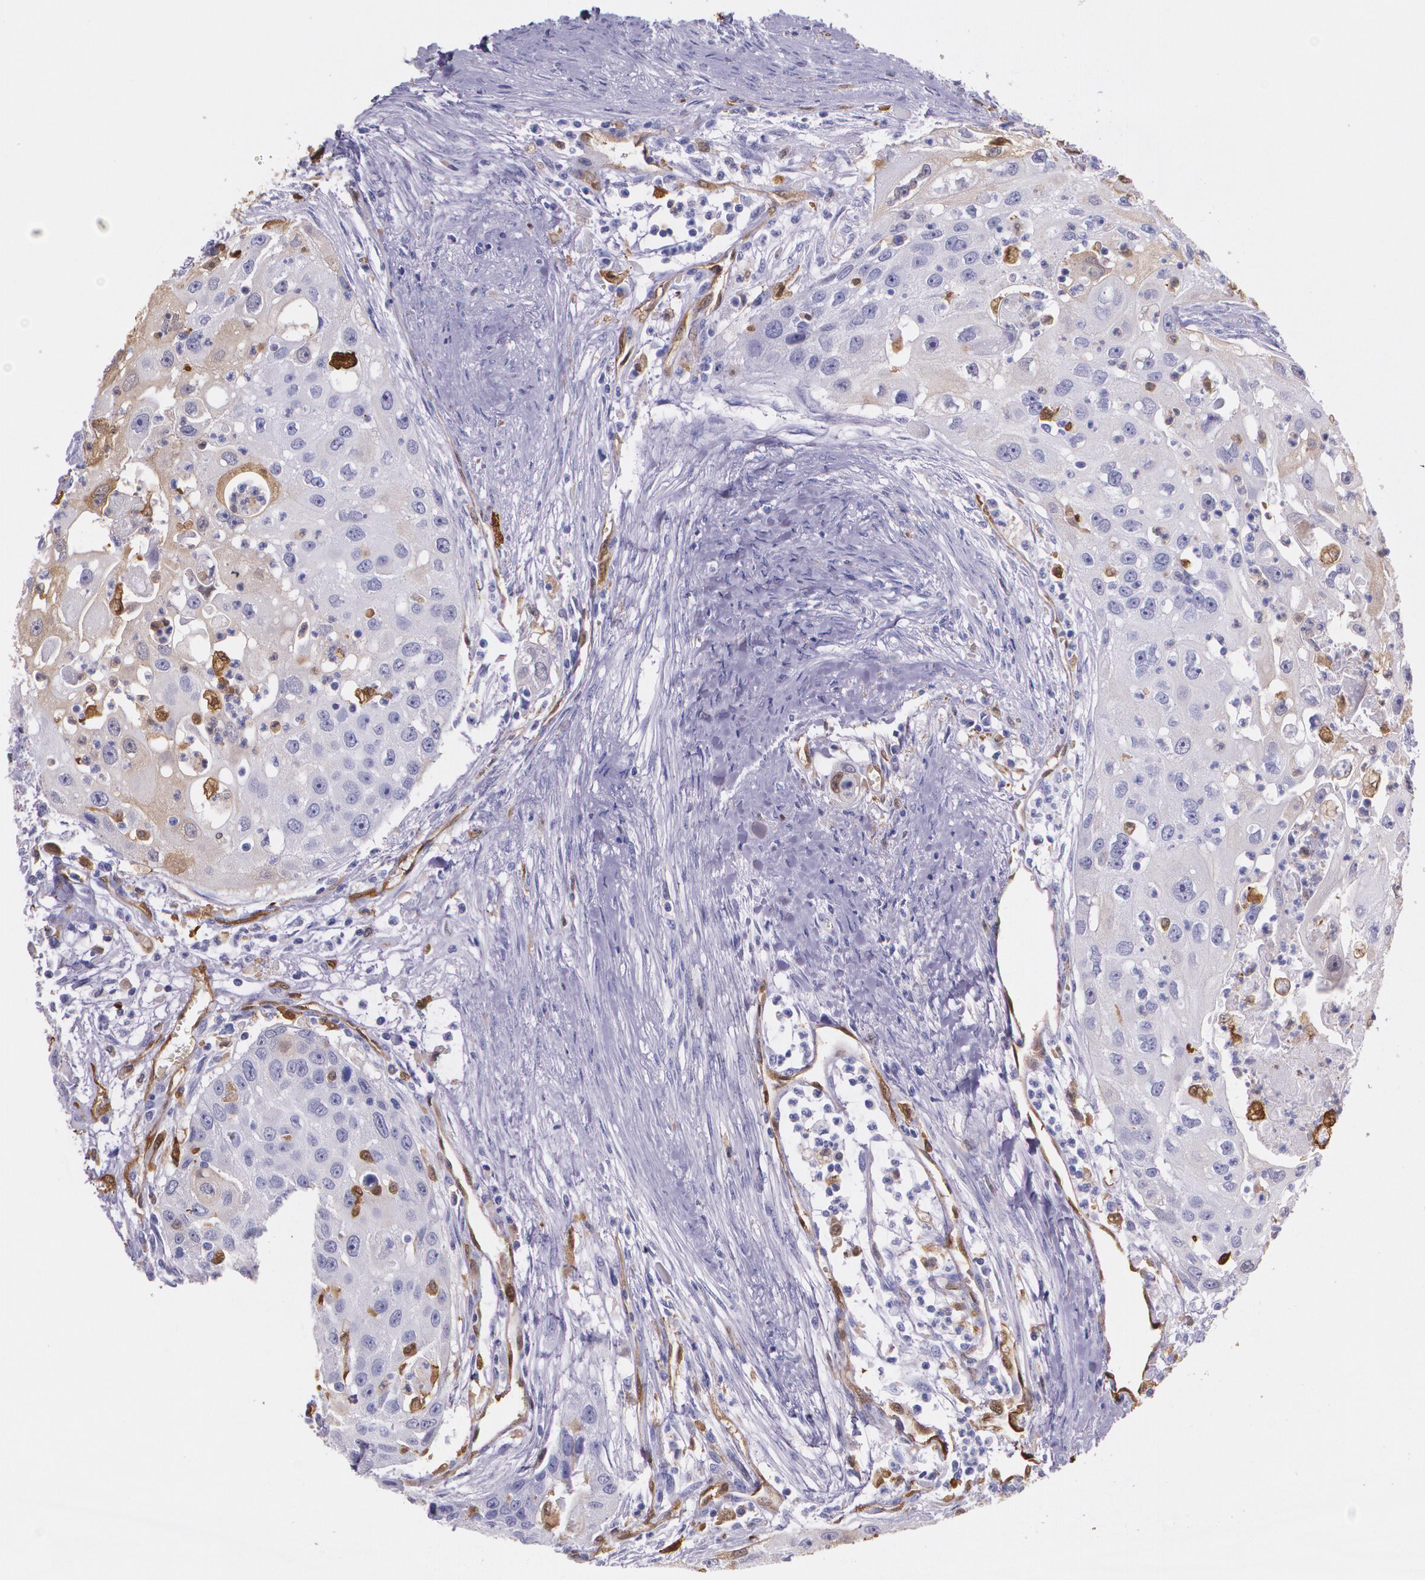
{"staining": {"intensity": "negative", "quantity": "none", "location": "none"}, "tissue": "head and neck cancer", "cell_type": "Tumor cells", "image_type": "cancer", "snomed": [{"axis": "morphology", "description": "Squamous cell carcinoma, NOS"}, {"axis": "topography", "description": "Head-Neck"}], "caption": "DAB (3,3'-diaminobenzidine) immunohistochemical staining of head and neck squamous cell carcinoma exhibits no significant staining in tumor cells.", "gene": "MMP2", "patient": {"sex": "male", "age": 64}}